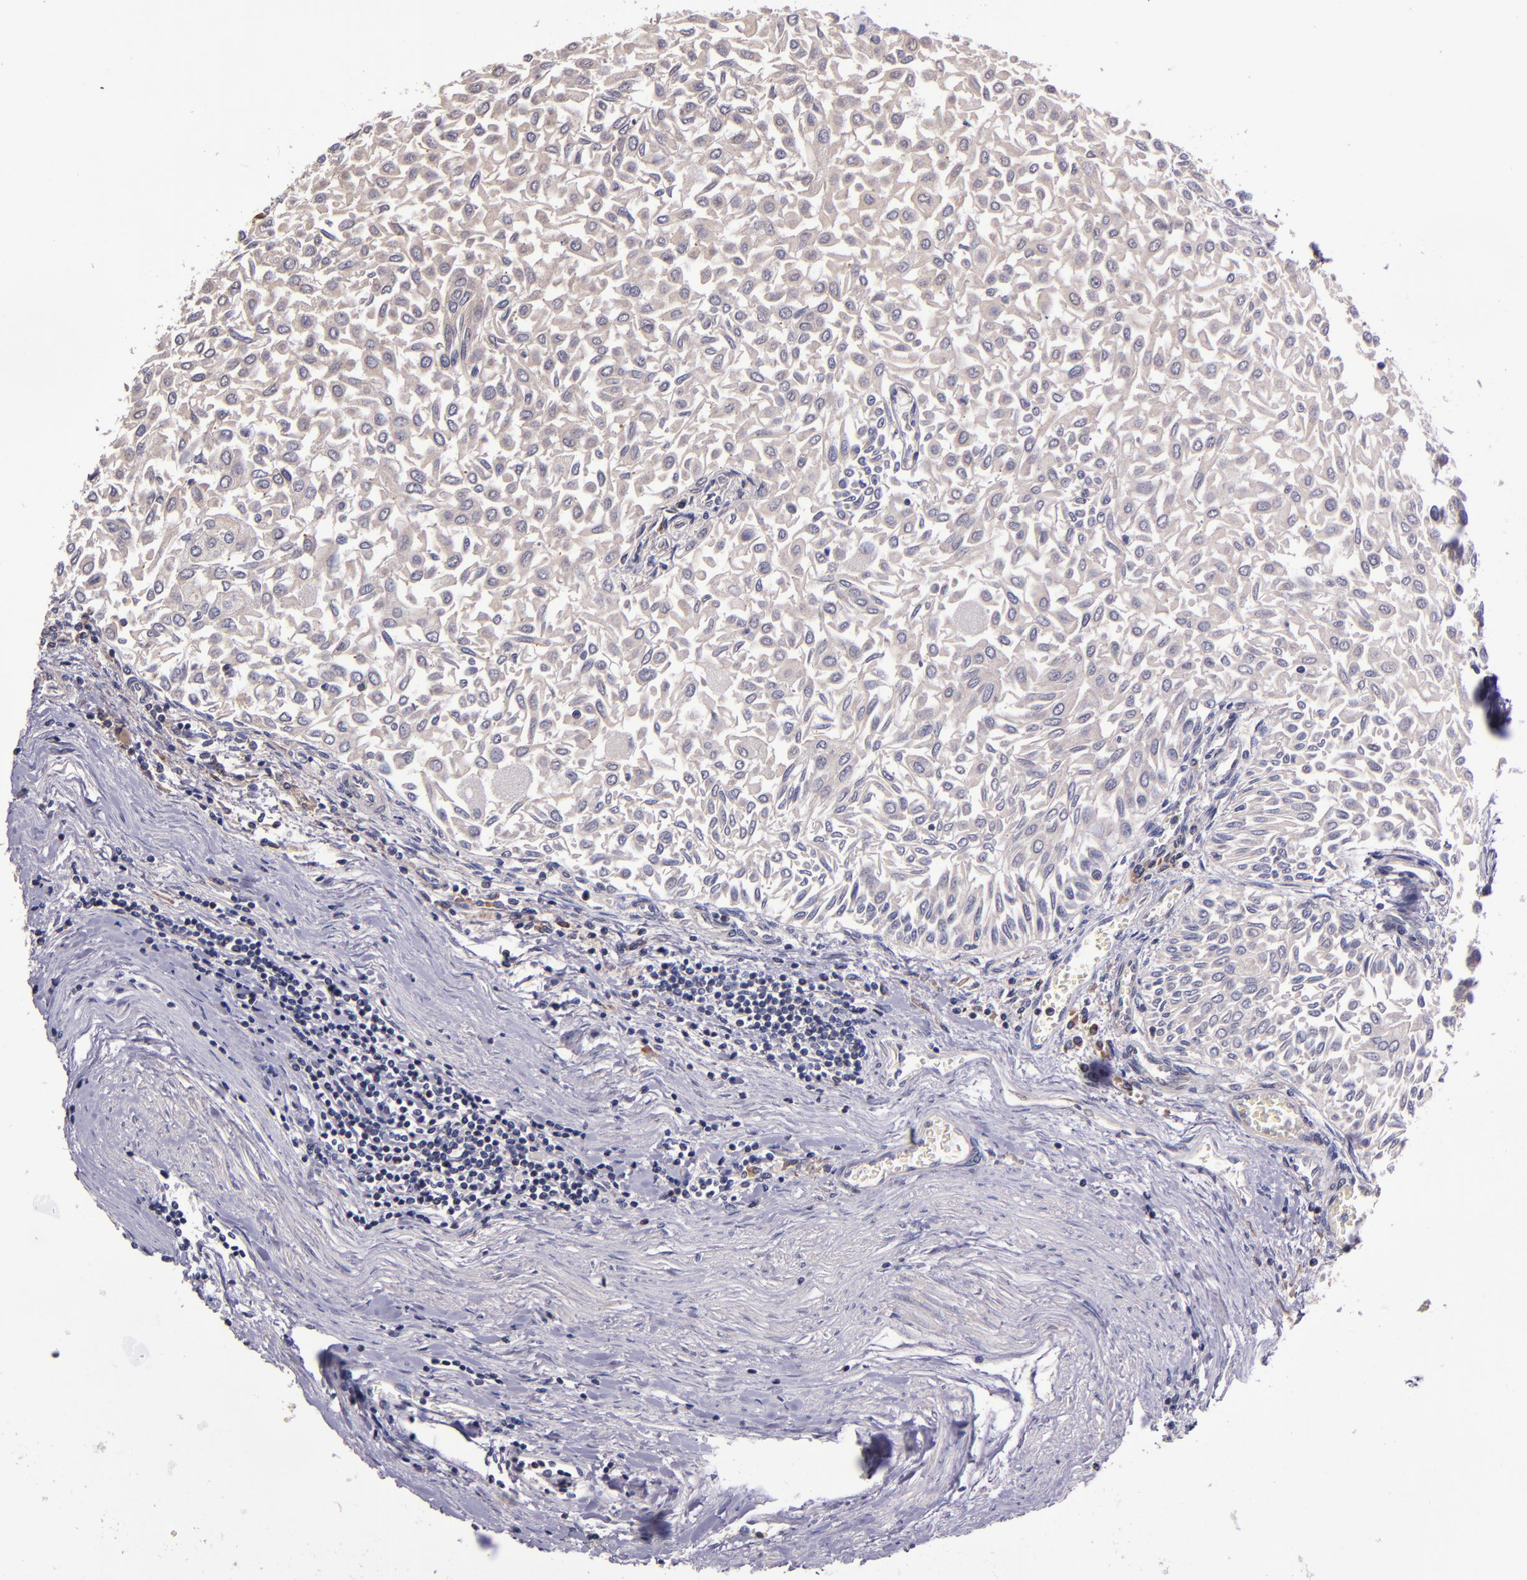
{"staining": {"intensity": "weak", "quantity": ">75%", "location": "cytoplasmic/membranous"}, "tissue": "urothelial cancer", "cell_type": "Tumor cells", "image_type": "cancer", "snomed": [{"axis": "morphology", "description": "Urothelial carcinoma, Low grade"}, {"axis": "topography", "description": "Urinary bladder"}], "caption": "Urothelial cancer was stained to show a protein in brown. There is low levels of weak cytoplasmic/membranous staining in approximately >75% of tumor cells.", "gene": "EIF4ENIF1", "patient": {"sex": "male", "age": 64}}